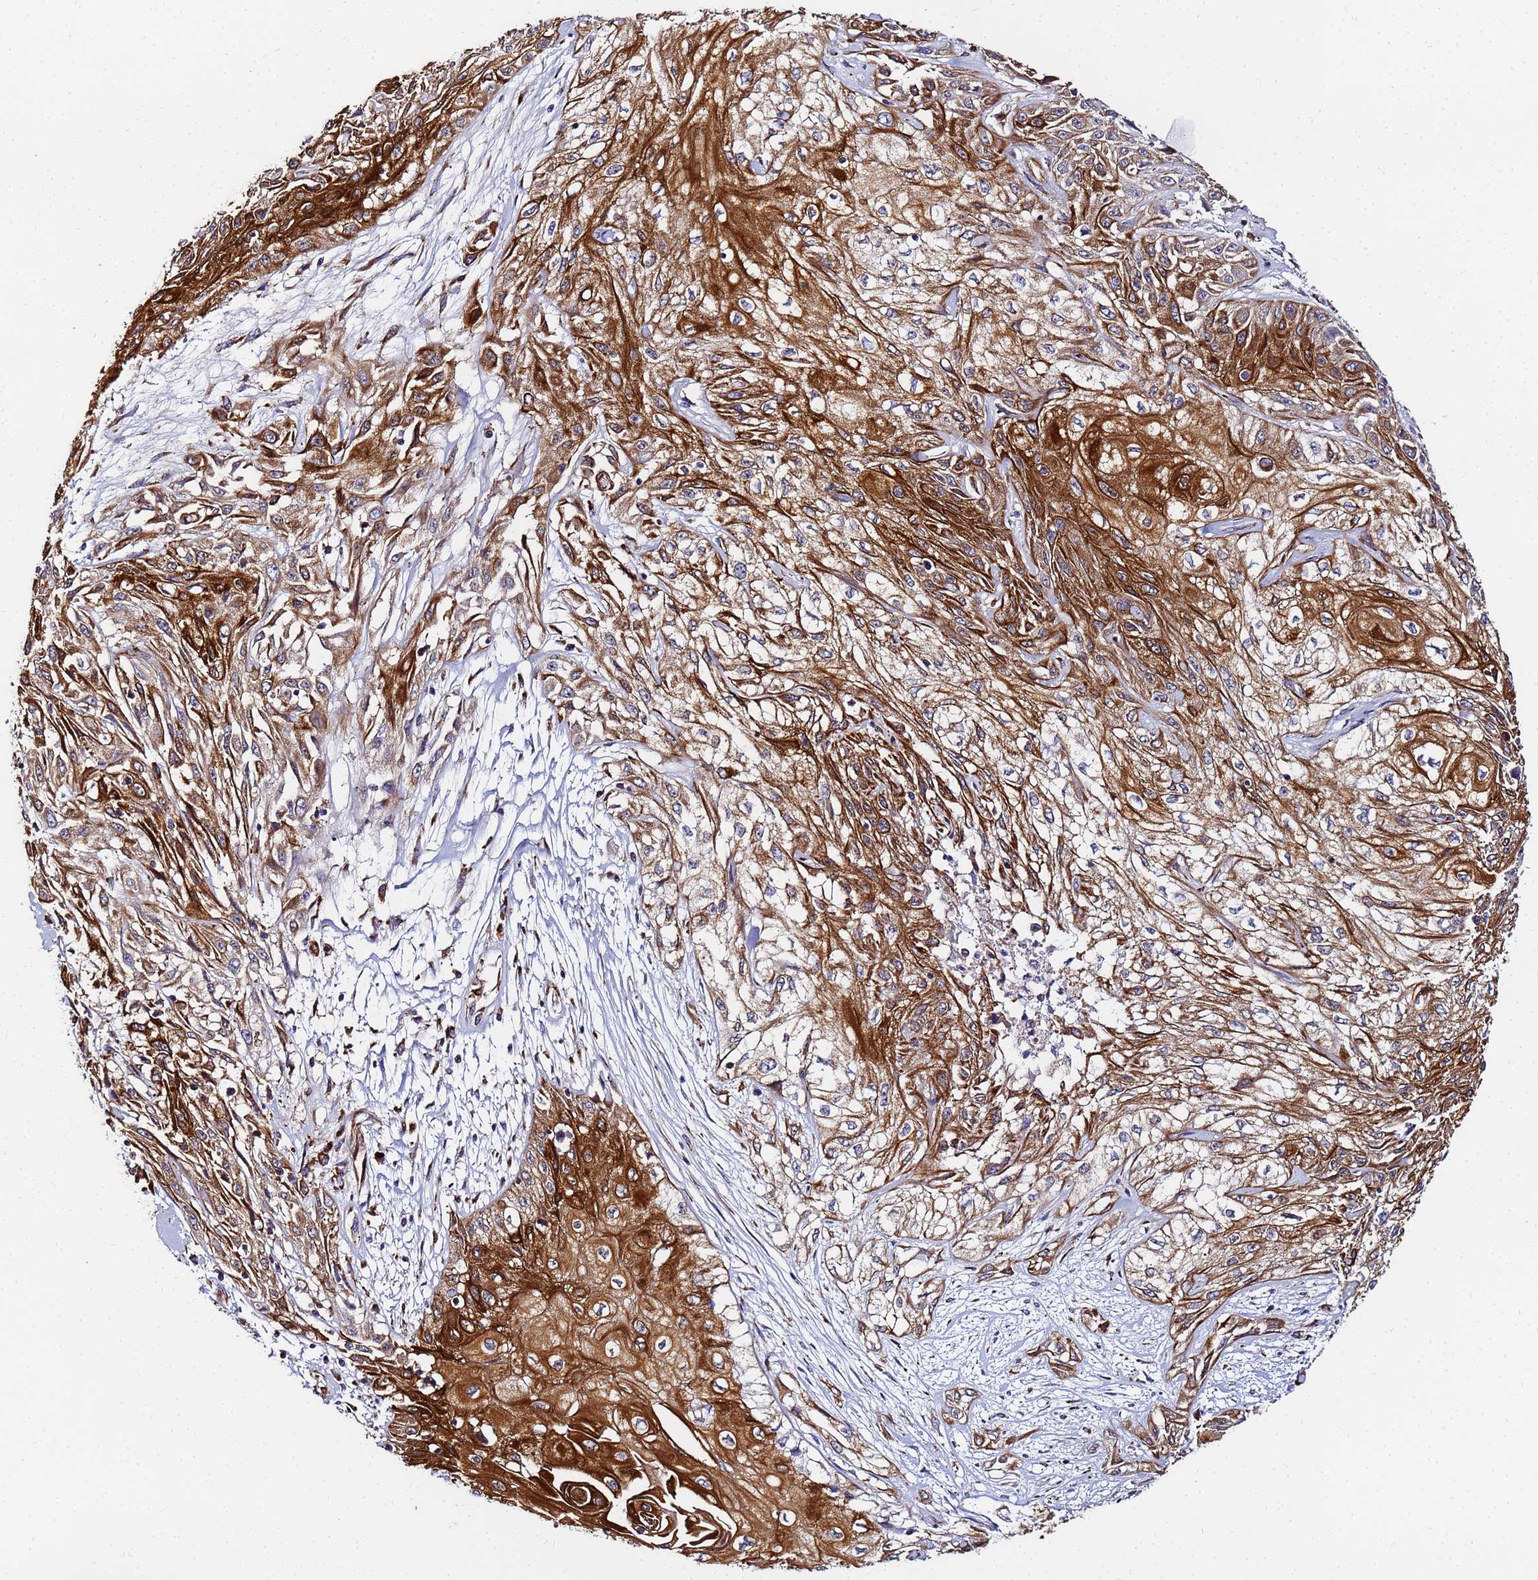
{"staining": {"intensity": "strong", "quantity": ">75%", "location": "cytoplasmic/membranous"}, "tissue": "skin cancer", "cell_type": "Tumor cells", "image_type": "cancer", "snomed": [{"axis": "morphology", "description": "Squamous cell carcinoma, NOS"}, {"axis": "morphology", "description": "Squamous cell carcinoma, metastatic, NOS"}, {"axis": "topography", "description": "Skin"}, {"axis": "topography", "description": "Lymph node"}], "caption": "A histopathology image of human squamous cell carcinoma (skin) stained for a protein displays strong cytoplasmic/membranous brown staining in tumor cells. The staining was performed using DAB (3,3'-diaminobenzidine), with brown indicating positive protein expression. Nuclei are stained blue with hematoxylin.", "gene": "POM121", "patient": {"sex": "male", "age": 75}}